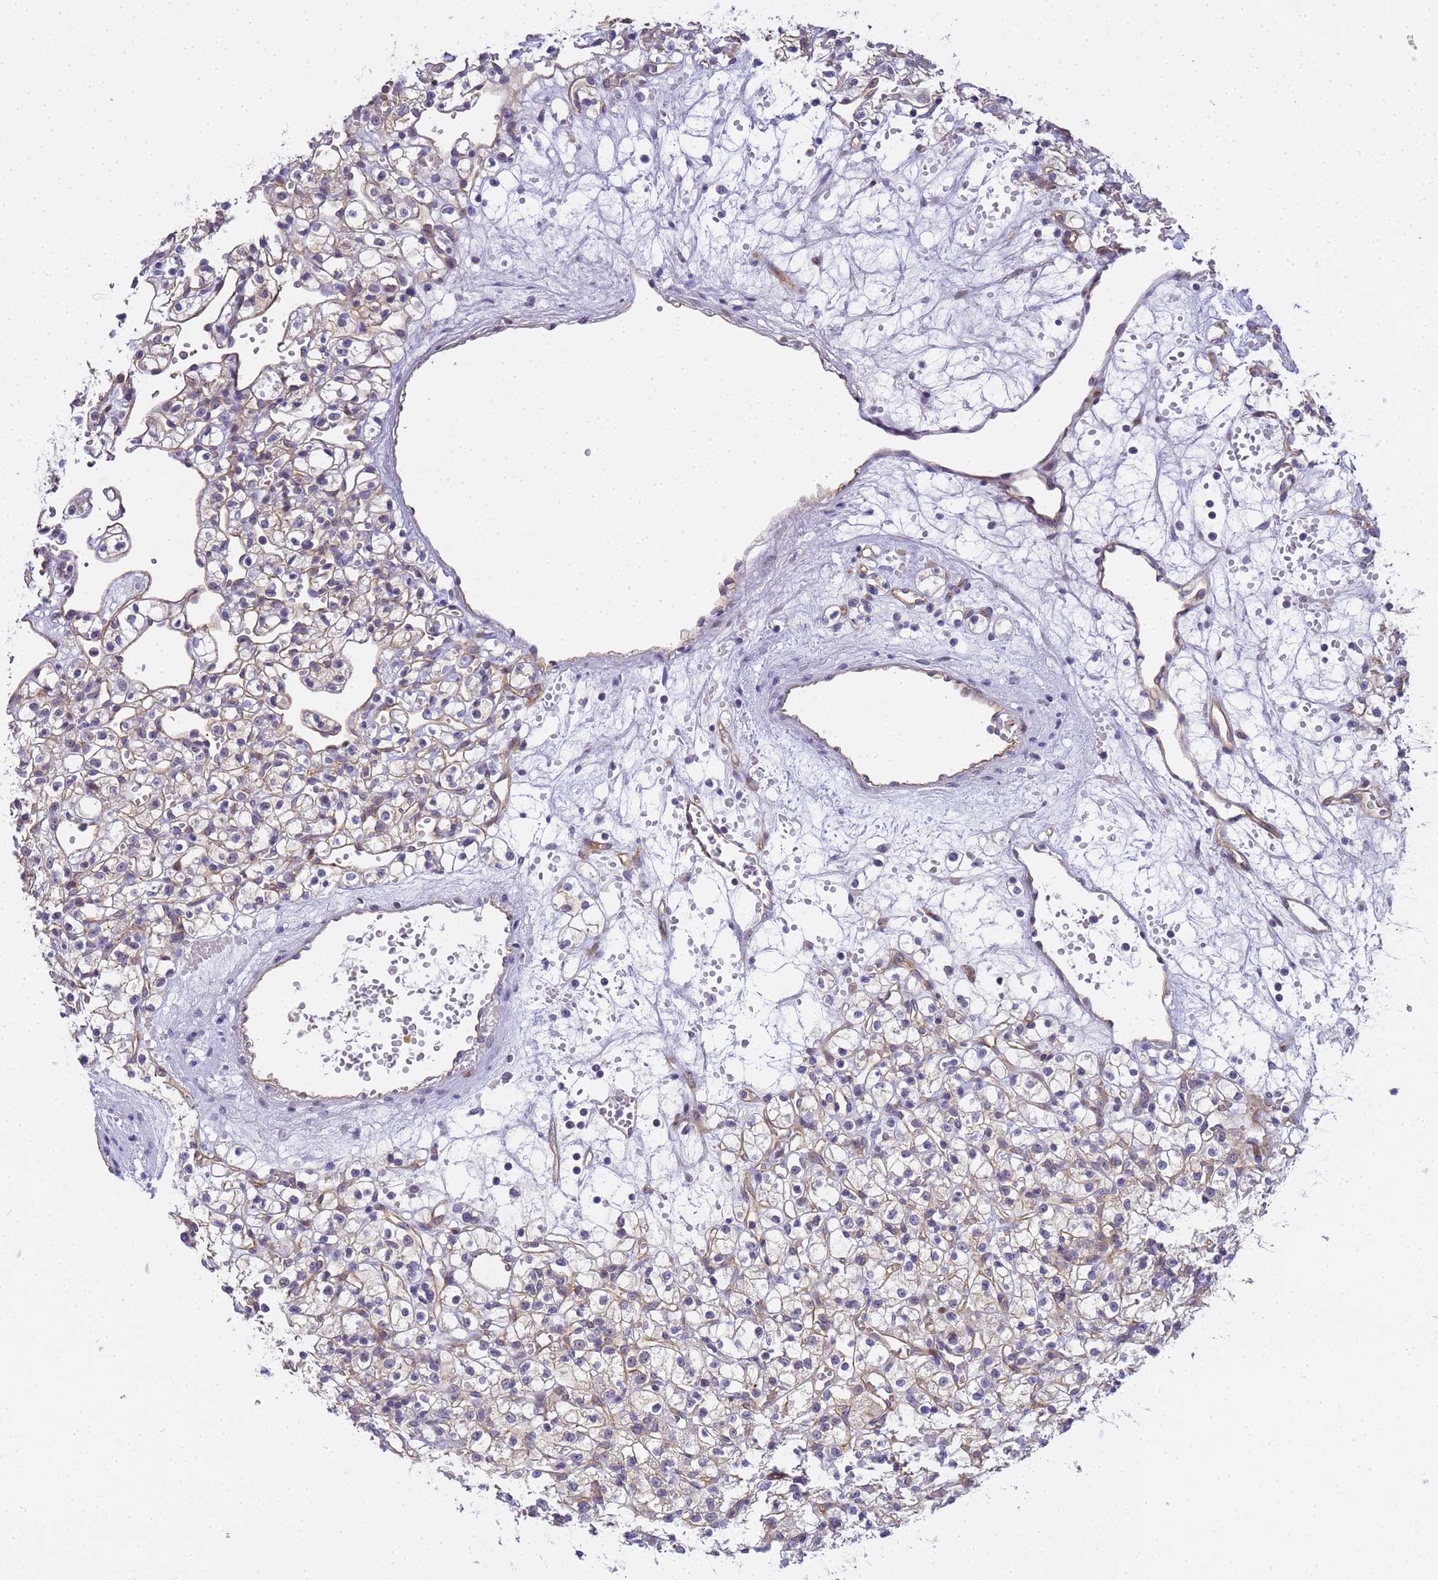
{"staining": {"intensity": "weak", "quantity": "25%-75%", "location": "cytoplasmic/membranous"}, "tissue": "renal cancer", "cell_type": "Tumor cells", "image_type": "cancer", "snomed": [{"axis": "morphology", "description": "Adenocarcinoma, NOS"}, {"axis": "topography", "description": "Kidney"}], "caption": "High-power microscopy captured an IHC micrograph of renal cancer, revealing weak cytoplasmic/membranous positivity in about 25%-75% of tumor cells. (Stains: DAB (3,3'-diaminobenzidine) in brown, nuclei in blue, Microscopy: brightfield microscopy at high magnification).", "gene": "GON4L", "patient": {"sex": "female", "age": 59}}